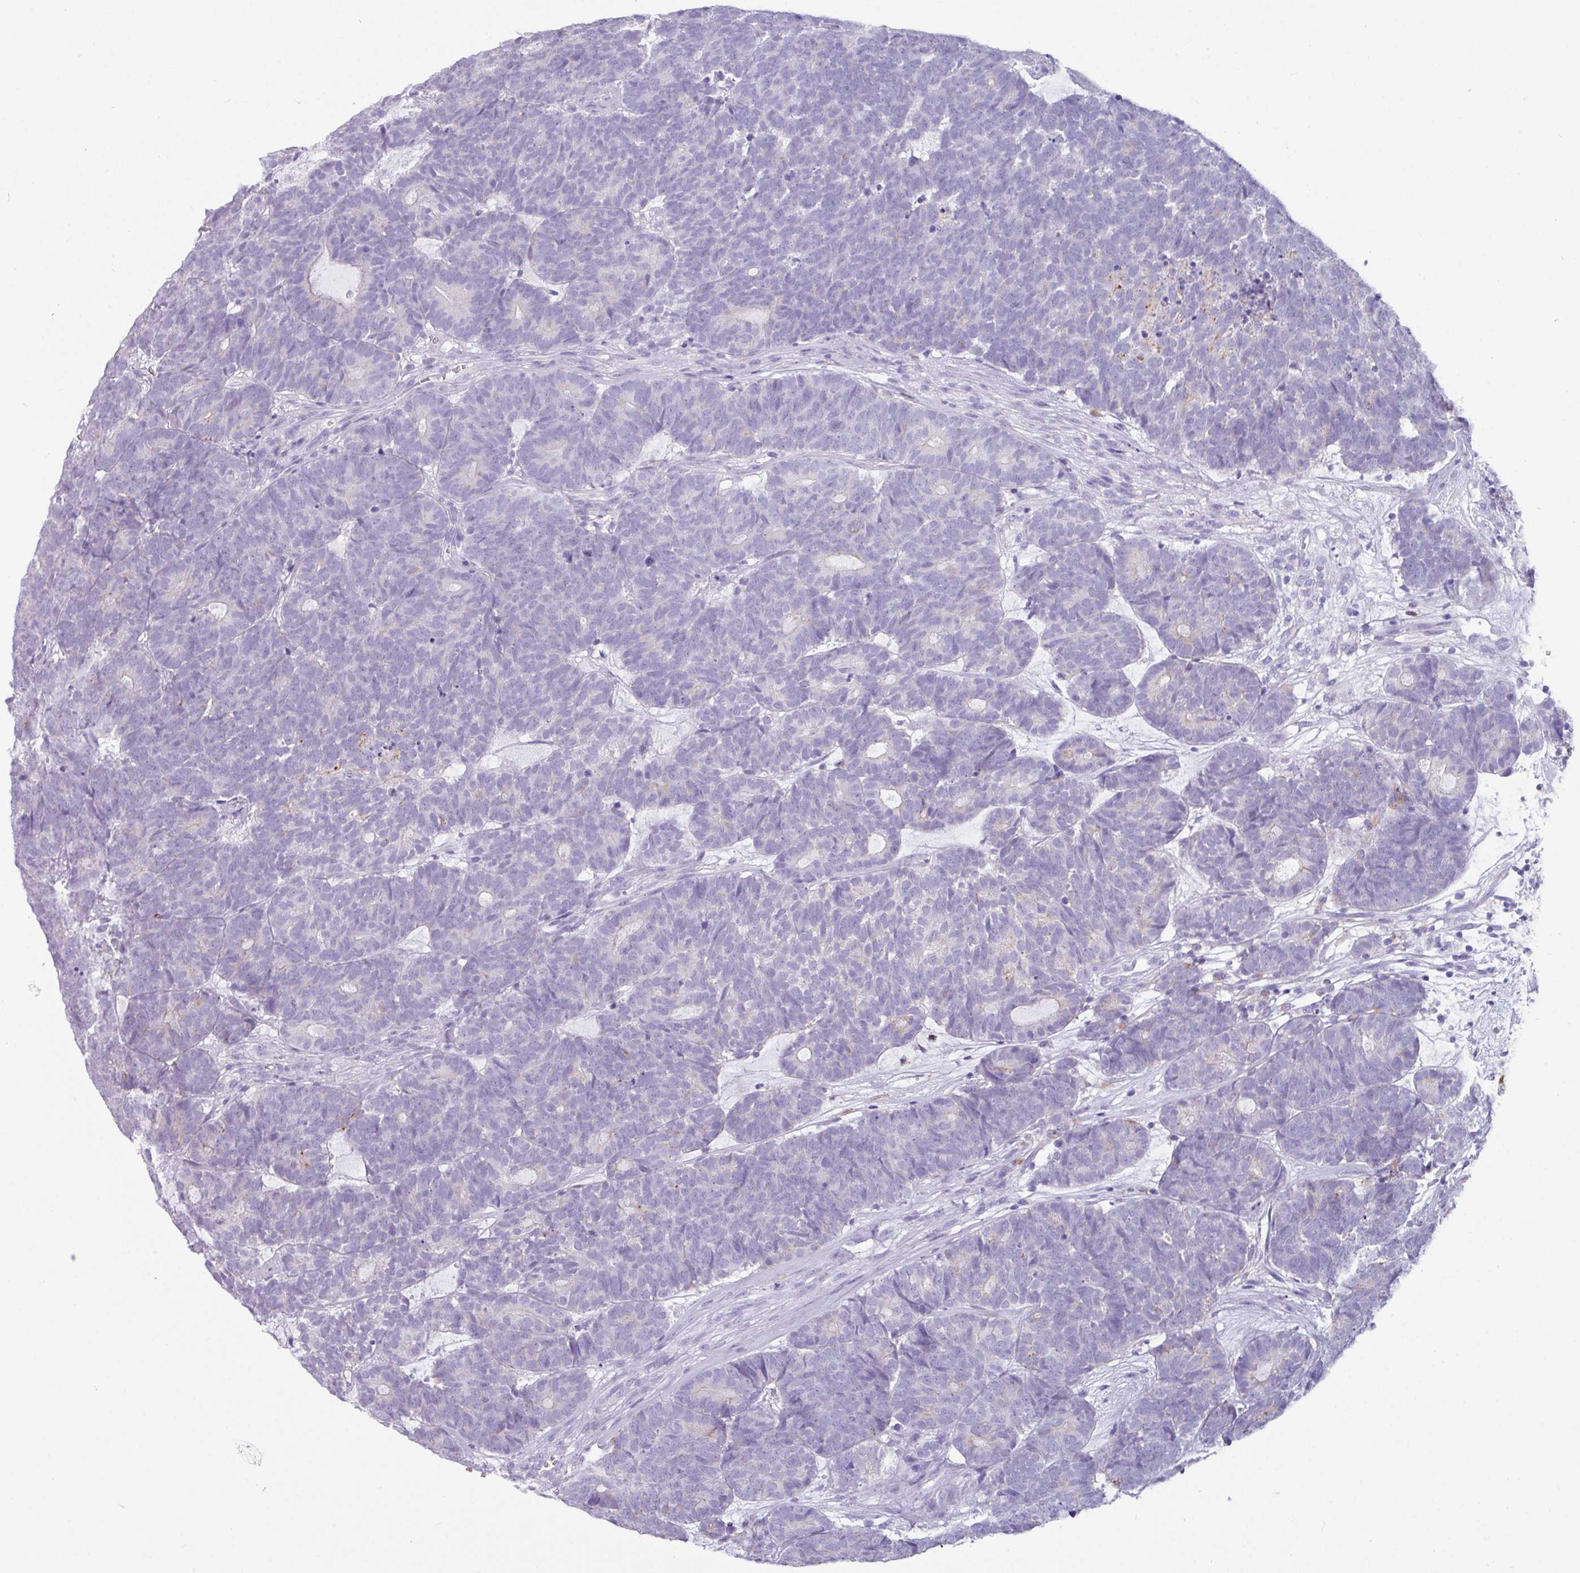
{"staining": {"intensity": "negative", "quantity": "none", "location": "none"}, "tissue": "head and neck cancer", "cell_type": "Tumor cells", "image_type": "cancer", "snomed": [{"axis": "morphology", "description": "Adenocarcinoma, NOS"}, {"axis": "topography", "description": "Head-Neck"}], "caption": "Tumor cells are negative for protein expression in human head and neck cancer (adenocarcinoma).", "gene": "NCCRP1", "patient": {"sex": "female", "age": 81}}